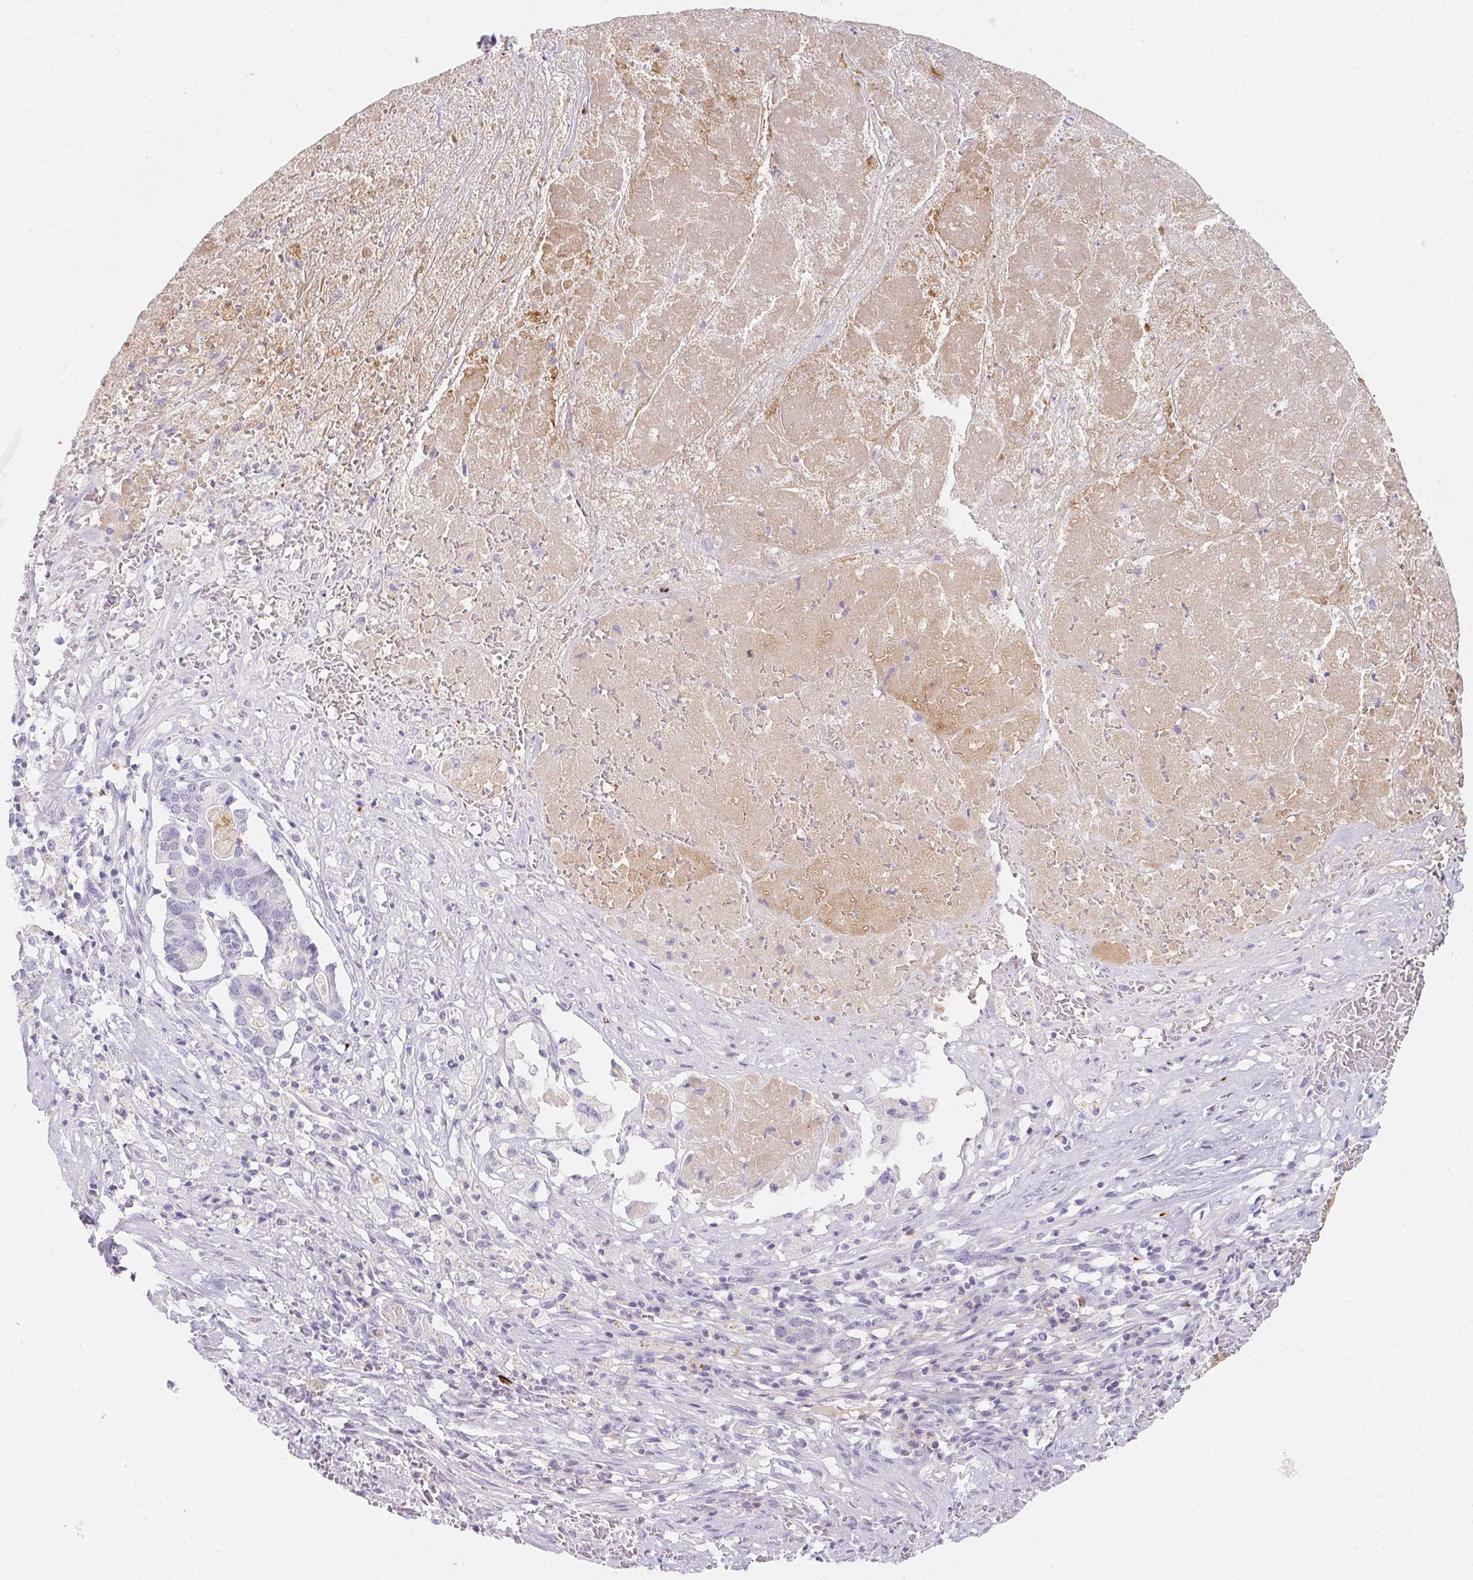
{"staining": {"intensity": "negative", "quantity": "none", "location": "none"}, "tissue": "pancreatic cancer", "cell_type": "Tumor cells", "image_type": "cancer", "snomed": [{"axis": "morphology", "description": "Adenocarcinoma, NOS"}, {"axis": "topography", "description": "Pancreas"}], "caption": "This is a photomicrograph of immunohistochemistry staining of adenocarcinoma (pancreatic), which shows no positivity in tumor cells.", "gene": "ITIH2", "patient": {"sex": "male", "age": 50}}